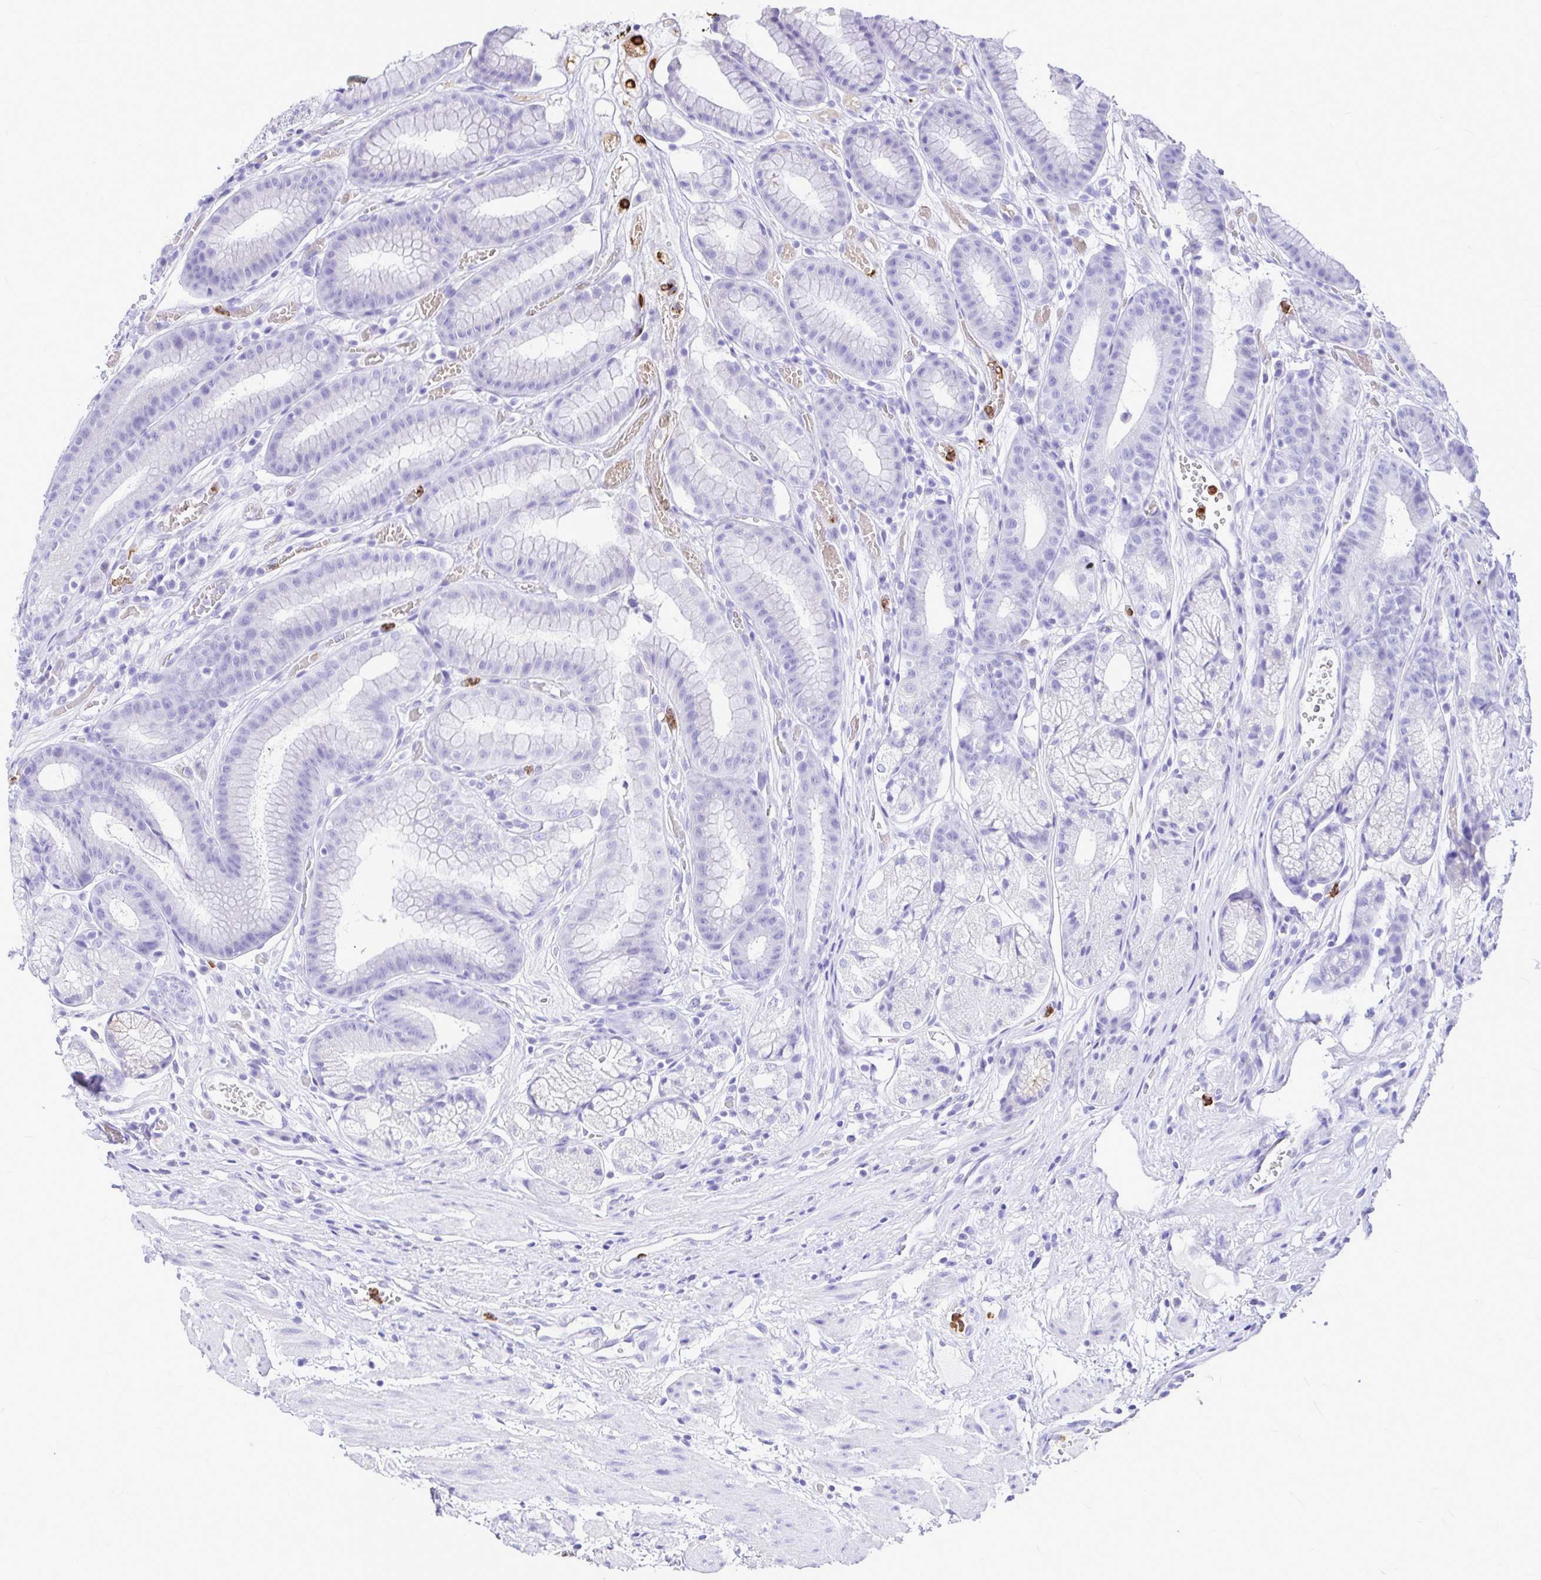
{"staining": {"intensity": "negative", "quantity": "none", "location": "none"}, "tissue": "stomach", "cell_type": "Glandular cells", "image_type": "normal", "snomed": [{"axis": "morphology", "description": "Normal tissue, NOS"}, {"axis": "topography", "description": "Smooth muscle"}, {"axis": "topography", "description": "Stomach"}], "caption": "This is a histopathology image of immunohistochemistry (IHC) staining of normal stomach, which shows no staining in glandular cells.", "gene": "CLEC1B", "patient": {"sex": "male", "age": 70}}